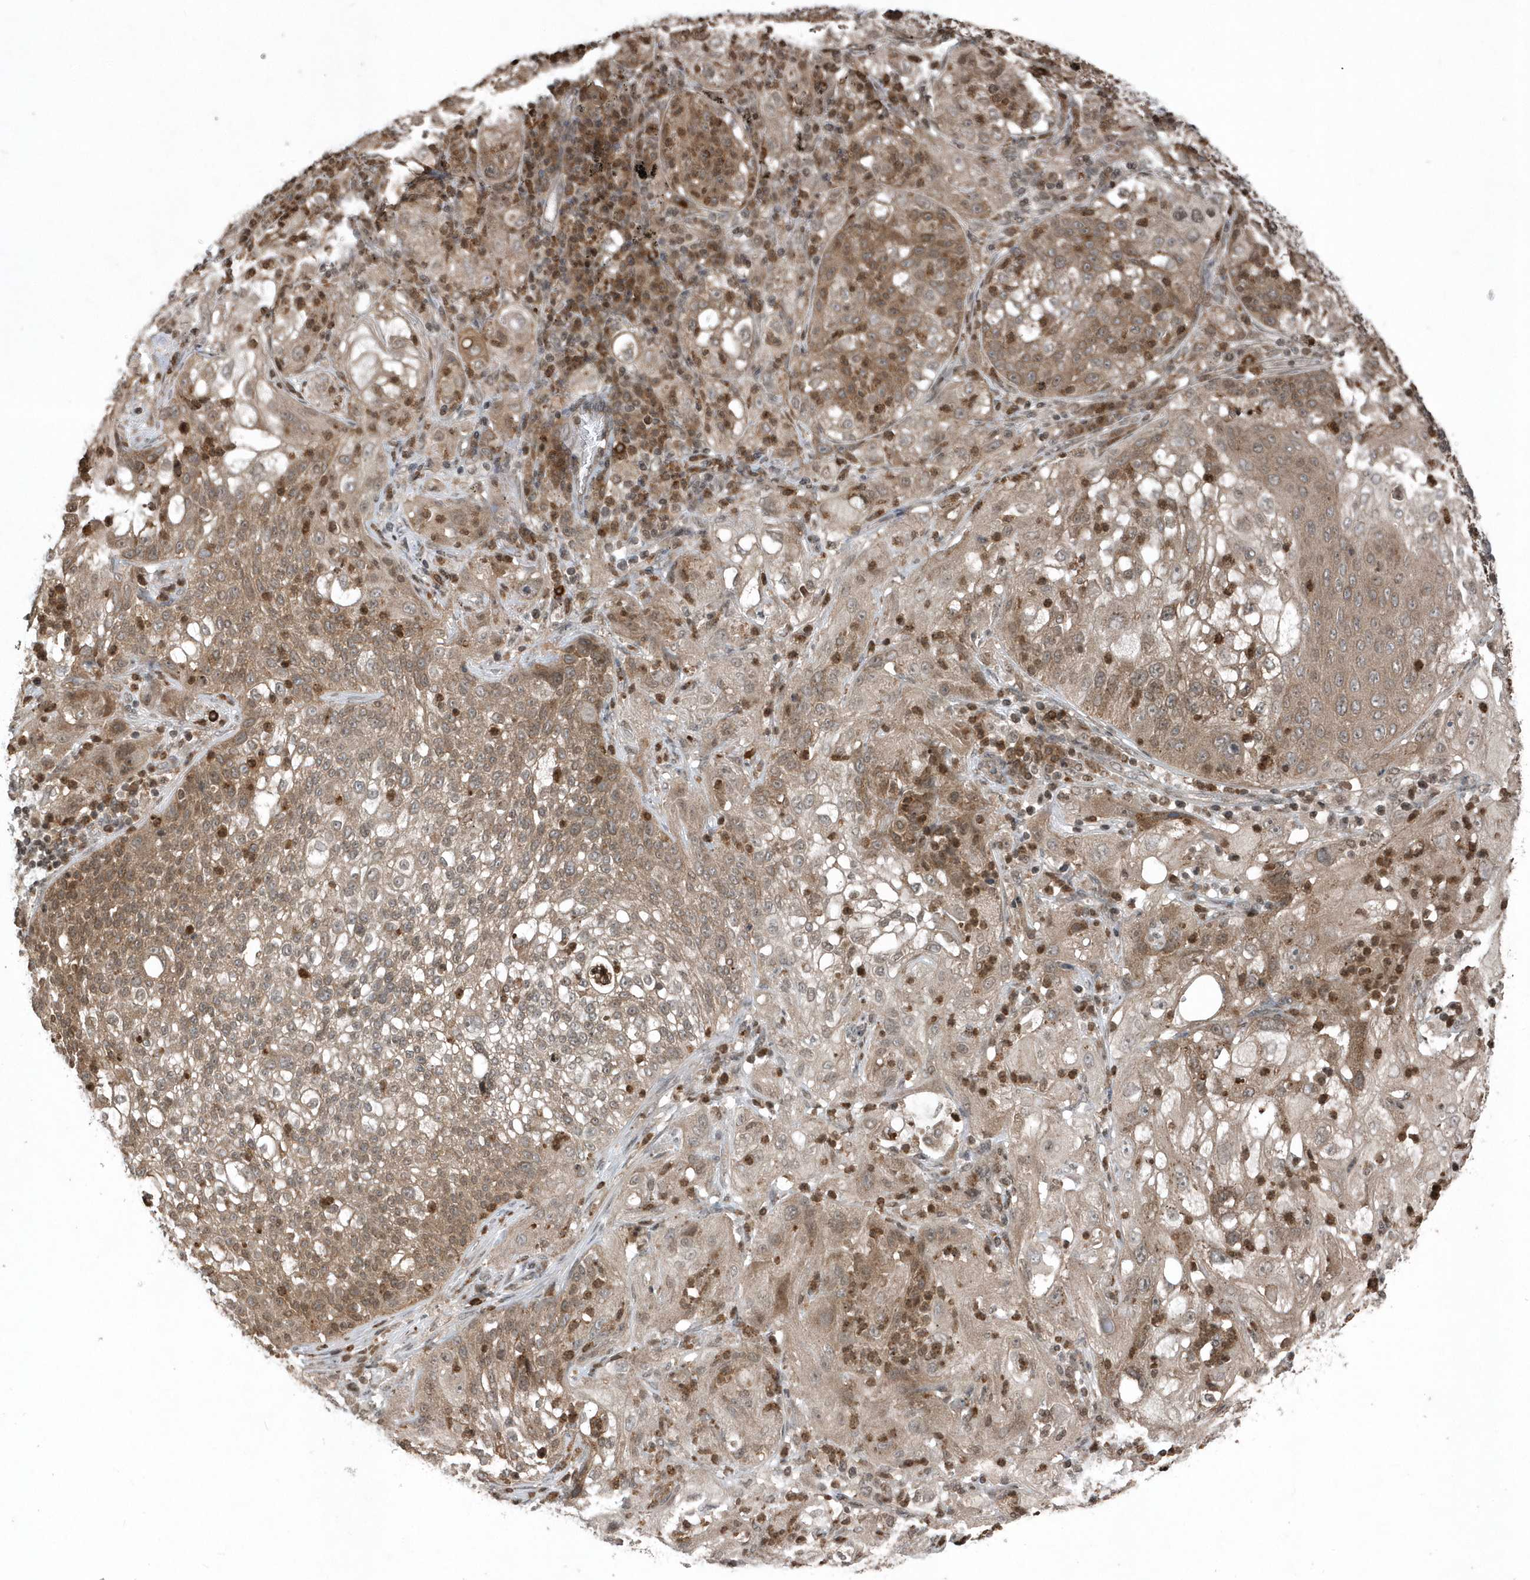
{"staining": {"intensity": "moderate", "quantity": ">75%", "location": "cytoplasmic/membranous"}, "tissue": "lung cancer", "cell_type": "Tumor cells", "image_type": "cancer", "snomed": [{"axis": "morphology", "description": "Inflammation, NOS"}, {"axis": "morphology", "description": "Squamous cell carcinoma, NOS"}, {"axis": "topography", "description": "Lymph node"}, {"axis": "topography", "description": "Soft tissue"}, {"axis": "topography", "description": "Lung"}], "caption": "This photomicrograph reveals immunohistochemistry staining of human lung cancer, with medium moderate cytoplasmic/membranous expression in approximately >75% of tumor cells.", "gene": "EIF2B1", "patient": {"sex": "male", "age": 66}}